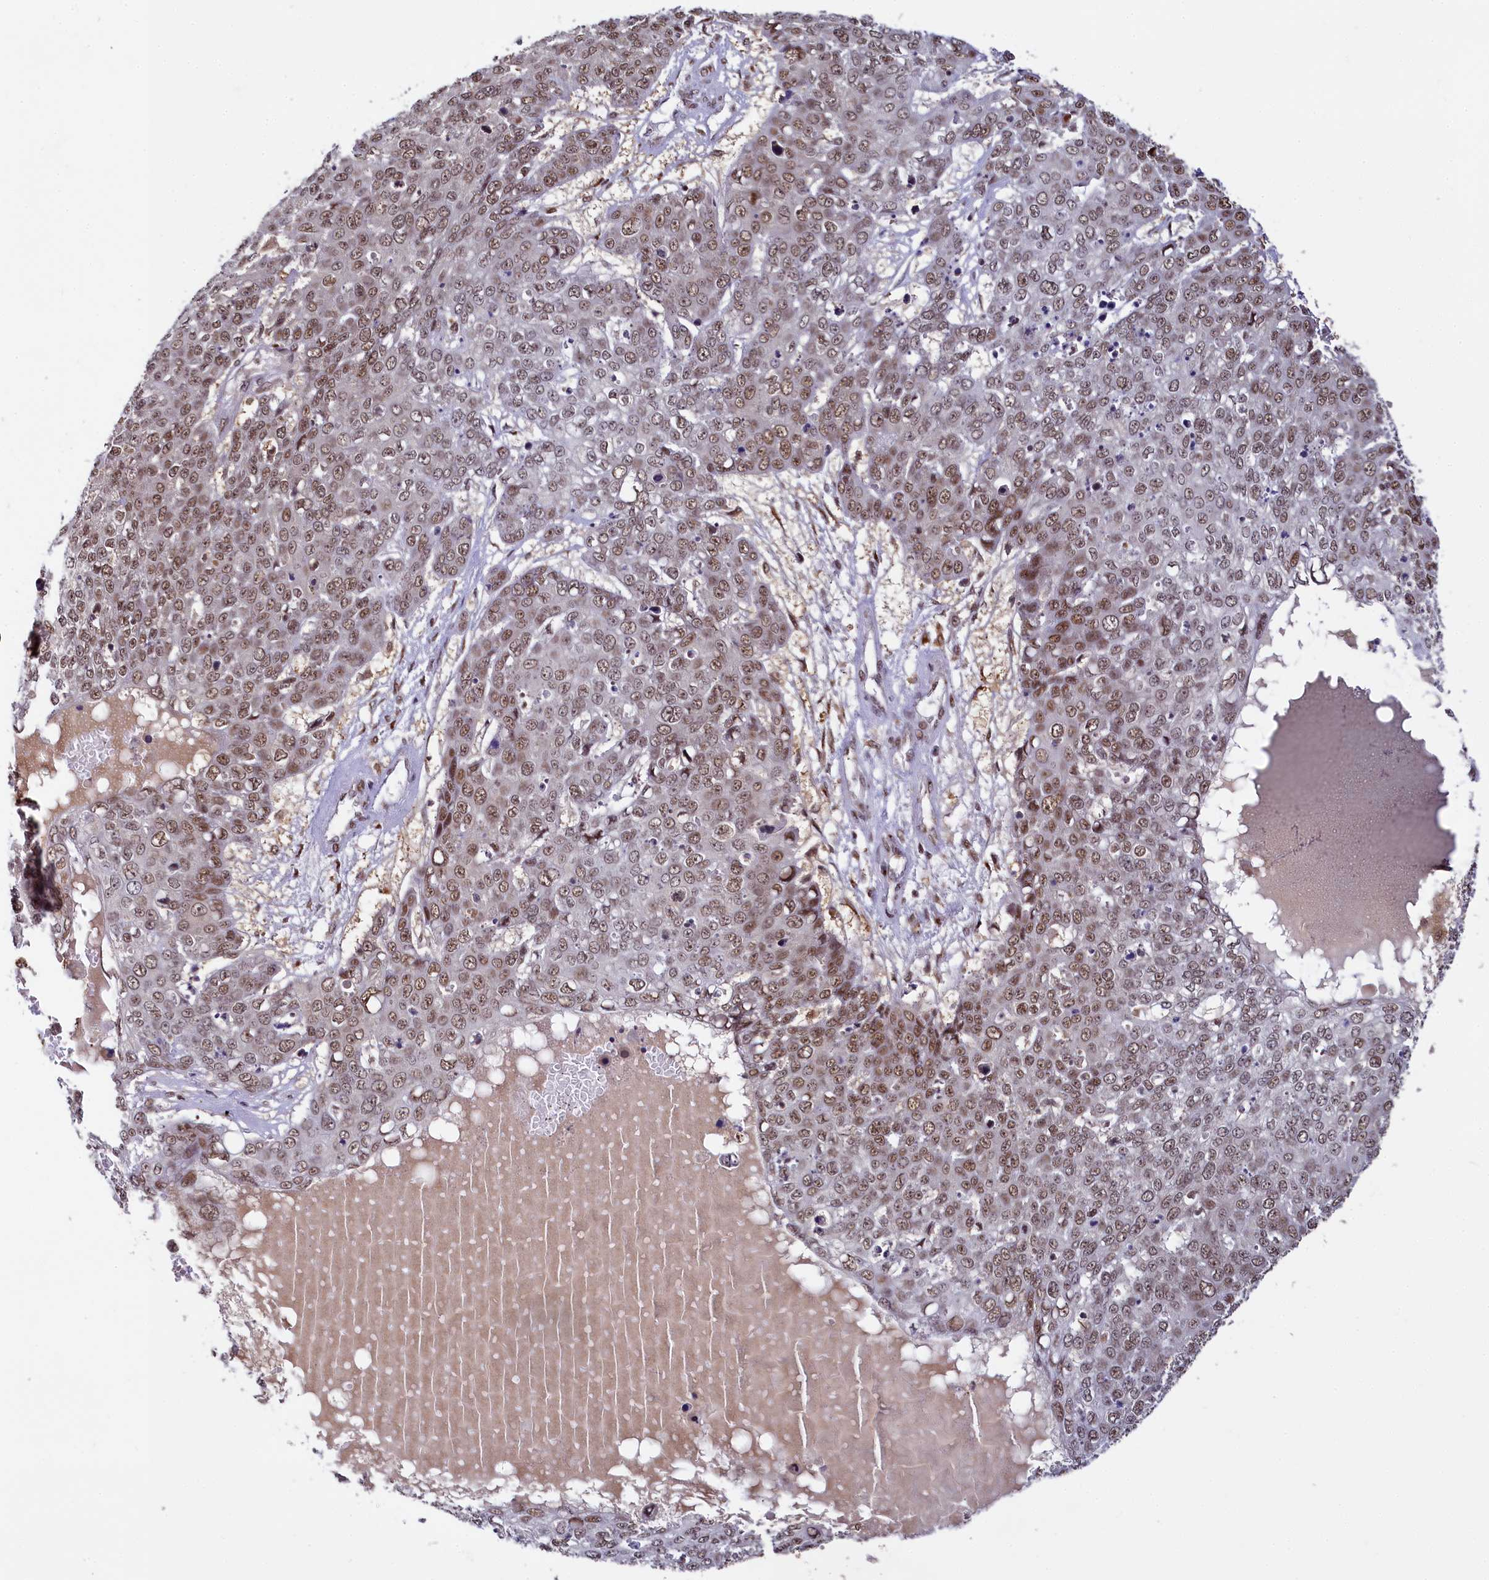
{"staining": {"intensity": "moderate", "quantity": ">75%", "location": "nuclear"}, "tissue": "skin cancer", "cell_type": "Tumor cells", "image_type": "cancer", "snomed": [{"axis": "morphology", "description": "Squamous cell carcinoma, NOS"}, {"axis": "topography", "description": "Skin"}], "caption": "Moderate nuclear protein expression is seen in approximately >75% of tumor cells in skin cancer (squamous cell carcinoma). (IHC, brightfield microscopy, high magnification).", "gene": "PPHLN1", "patient": {"sex": "male", "age": 71}}